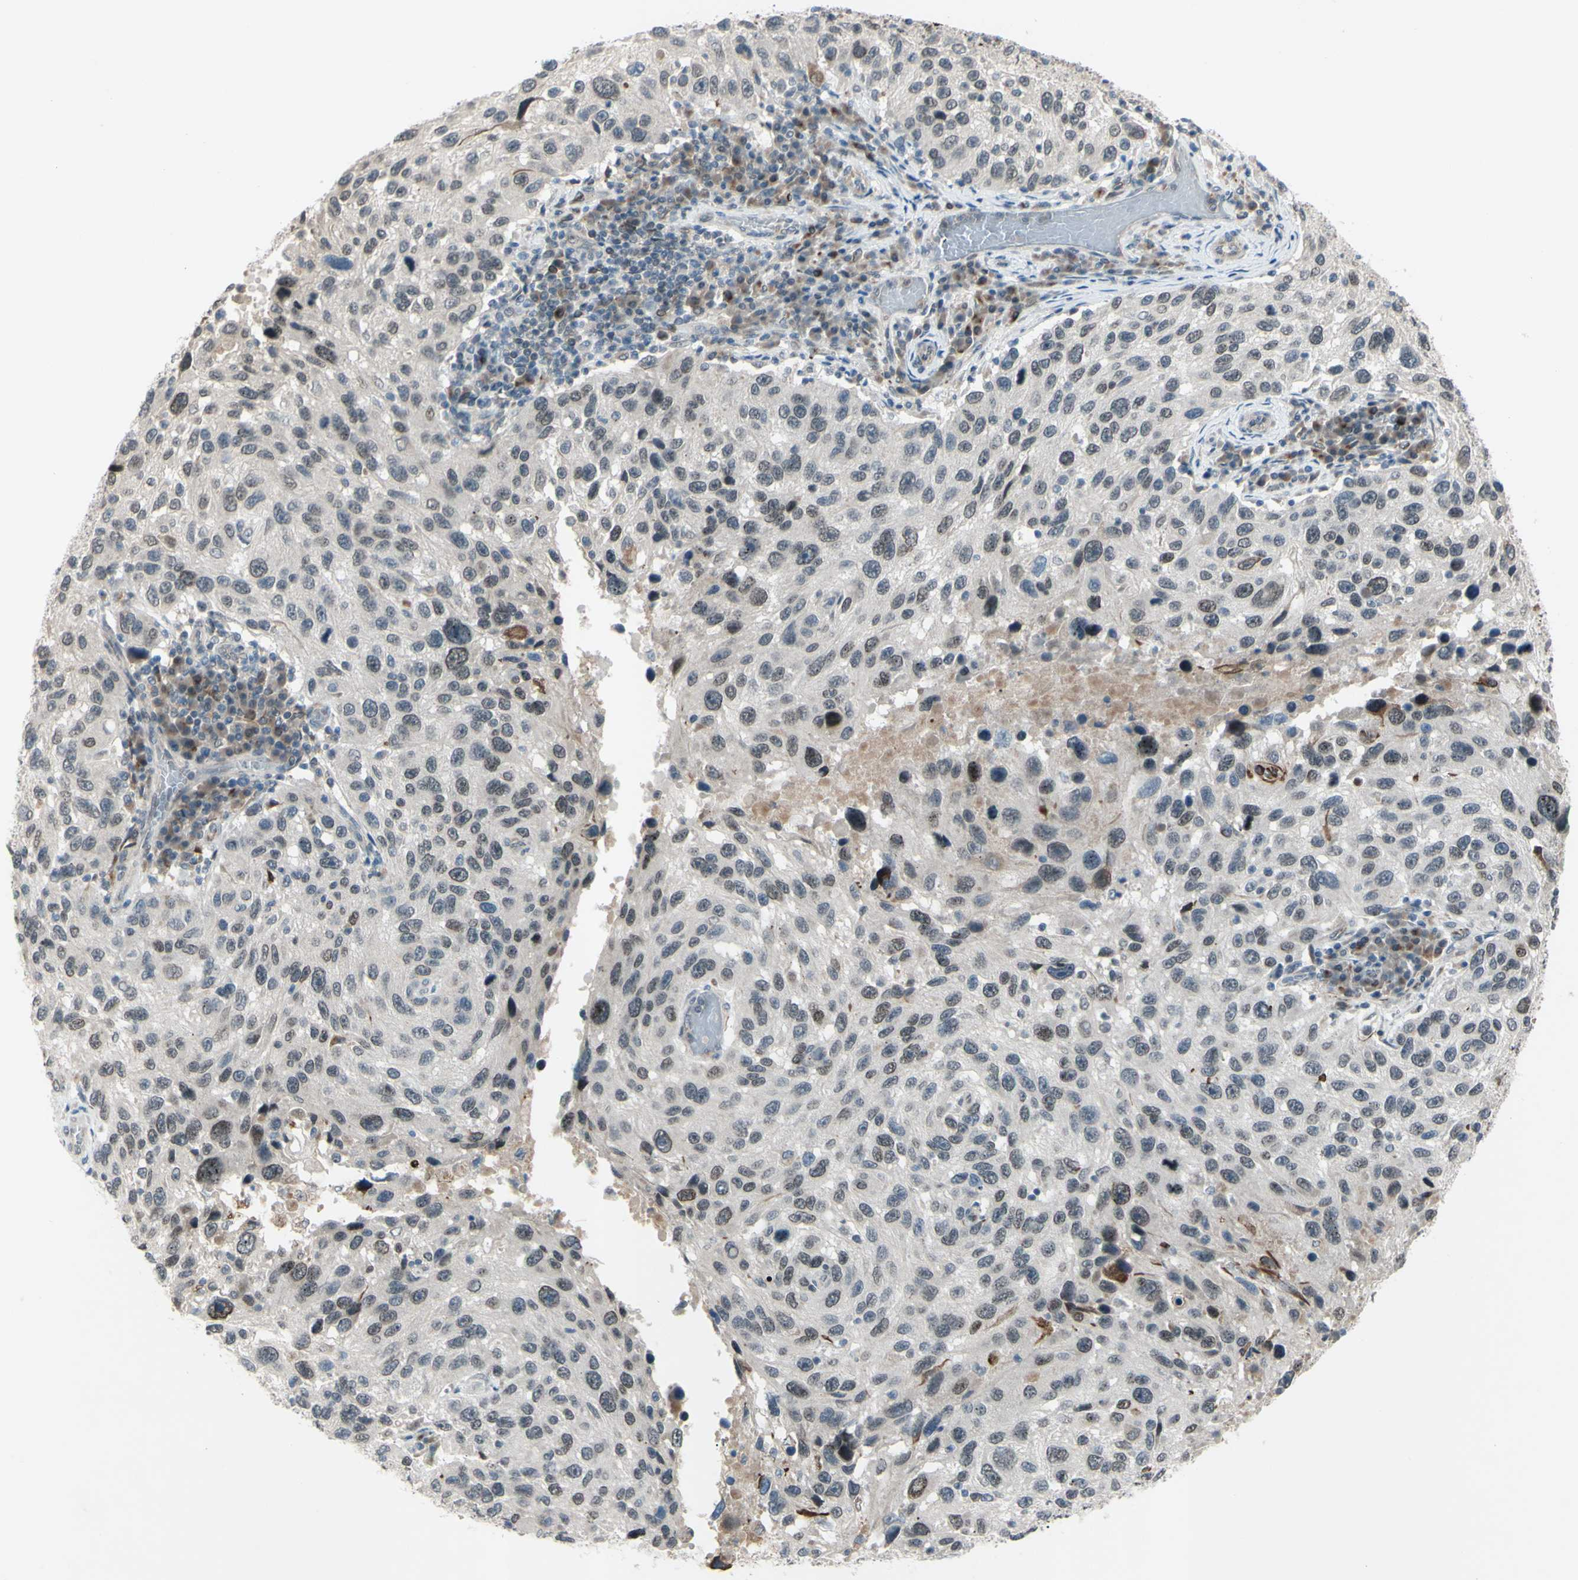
{"staining": {"intensity": "weak", "quantity": "<25%", "location": "nuclear"}, "tissue": "melanoma", "cell_type": "Tumor cells", "image_type": "cancer", "snomed": [{"axis": "morphology", "description": "Malignant melanoma, NOS"}, {"axis": "topography", "description": "Skin"}], "caption": "This is an IHC histopathology image of human melanoma. There is no expression in tumor cells.", "gene": "FGFR2", "patient": {"sex": "male", "age": 53}}